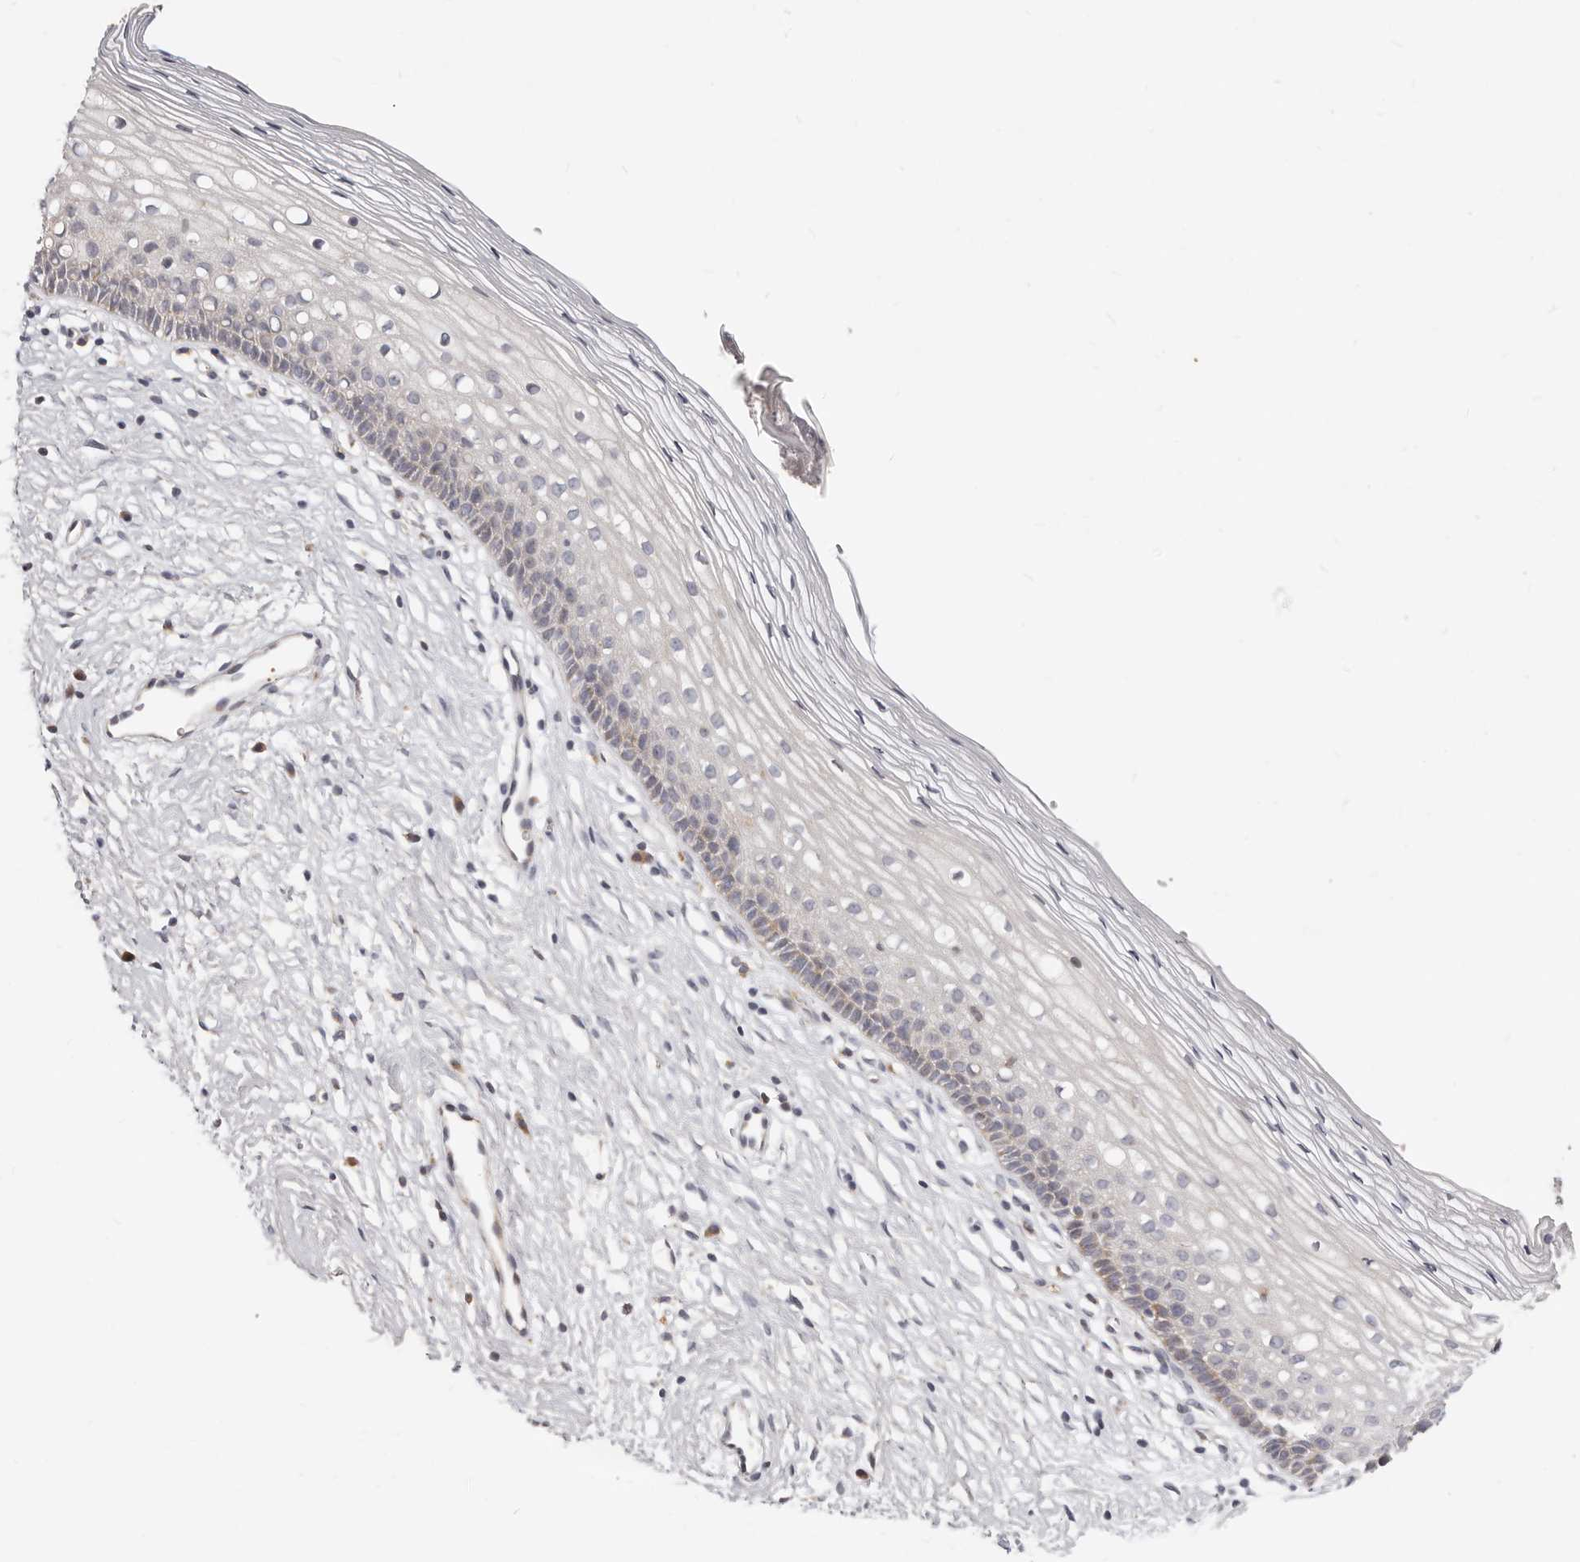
{"staining": {"intensity": "moderate", "quantity": ">75%", "location": "cytoplasmic/membranous"}, "tissue": "cervix", "cell_type": "Glandular cells", "image_type": "normal", "snomed": [{"axis": "morphology", "description": "Normal tissue, NOS"}, {"axis": "topography", "description": "Cervix"}], "caption": "Immunohistochemical staining of benign cervix demonstrates >75% levels of moderate cytoplasmic/membranous protein staining in about >75% of glandular cells. (DAB = brown stain, brightfield microscopy at high magnification).", "gene": "TFB2M", "patient": {"sex": "female", "age": 27}}